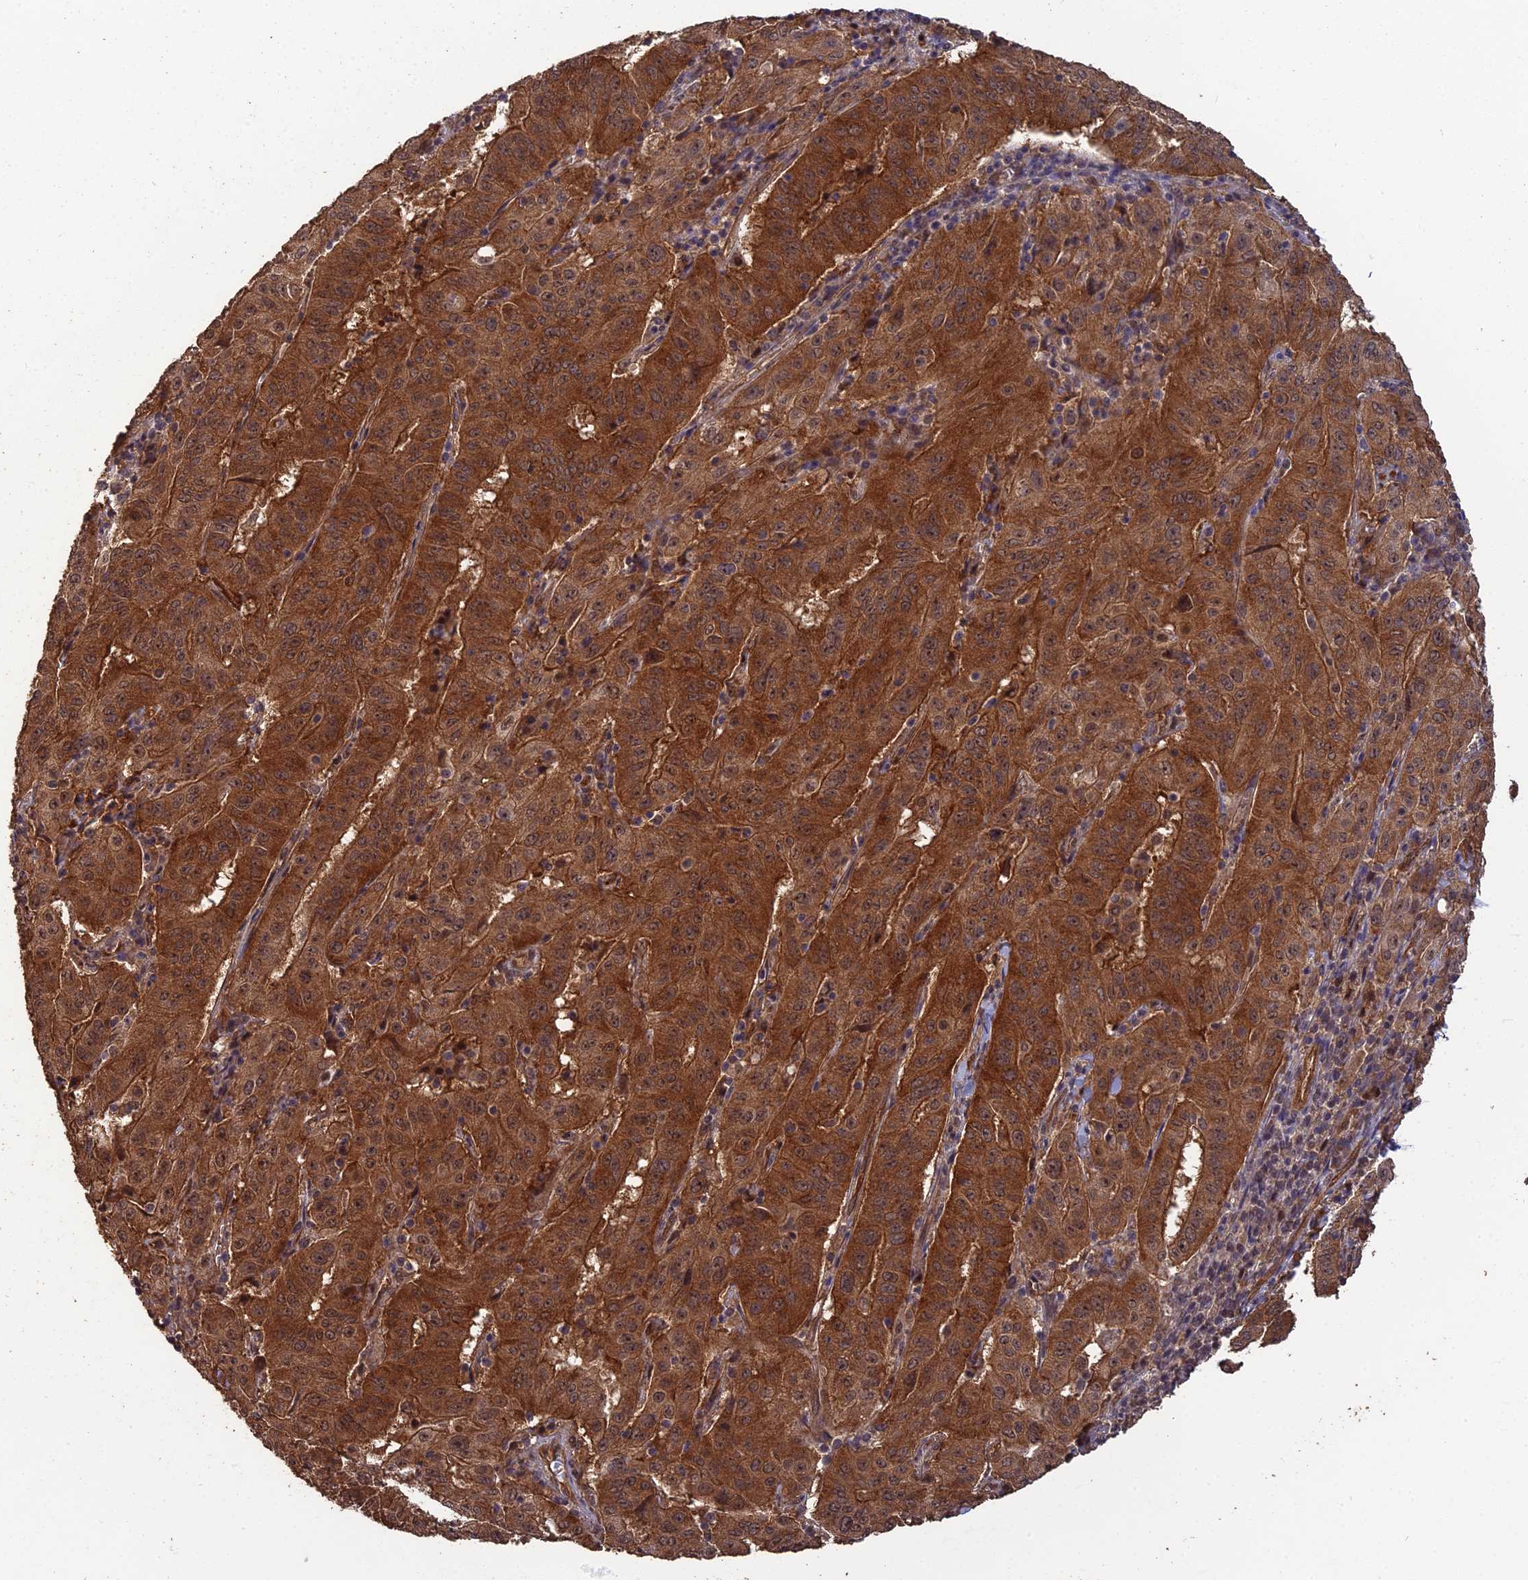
{"staining": {"intensity": "strong", "quantity": ">75%", "location": "cytoplasmic/membranous,nuclear"}, "tissue": "pancreatic cancer", "cell_type": "Tumor cells", "image_type": "cancer", "snomed": [{"axis": "morphology", "description": "Adenocarcinoma, NOS"}, {"axis": "topography", "description": "Pancreas"}], "caption": "Immunohistochemical staining of pancreatic adenocarcinoma exhibits high levels of strong cytoplasmic/membranous and nuclear positivity in approximately >75% of tumor cells. Immunohistochemistry stains the protein in brown and the nuclei are stained blue.", "gene": "RALGAPA2", "patient": {"sex": "male", "age": 63}}